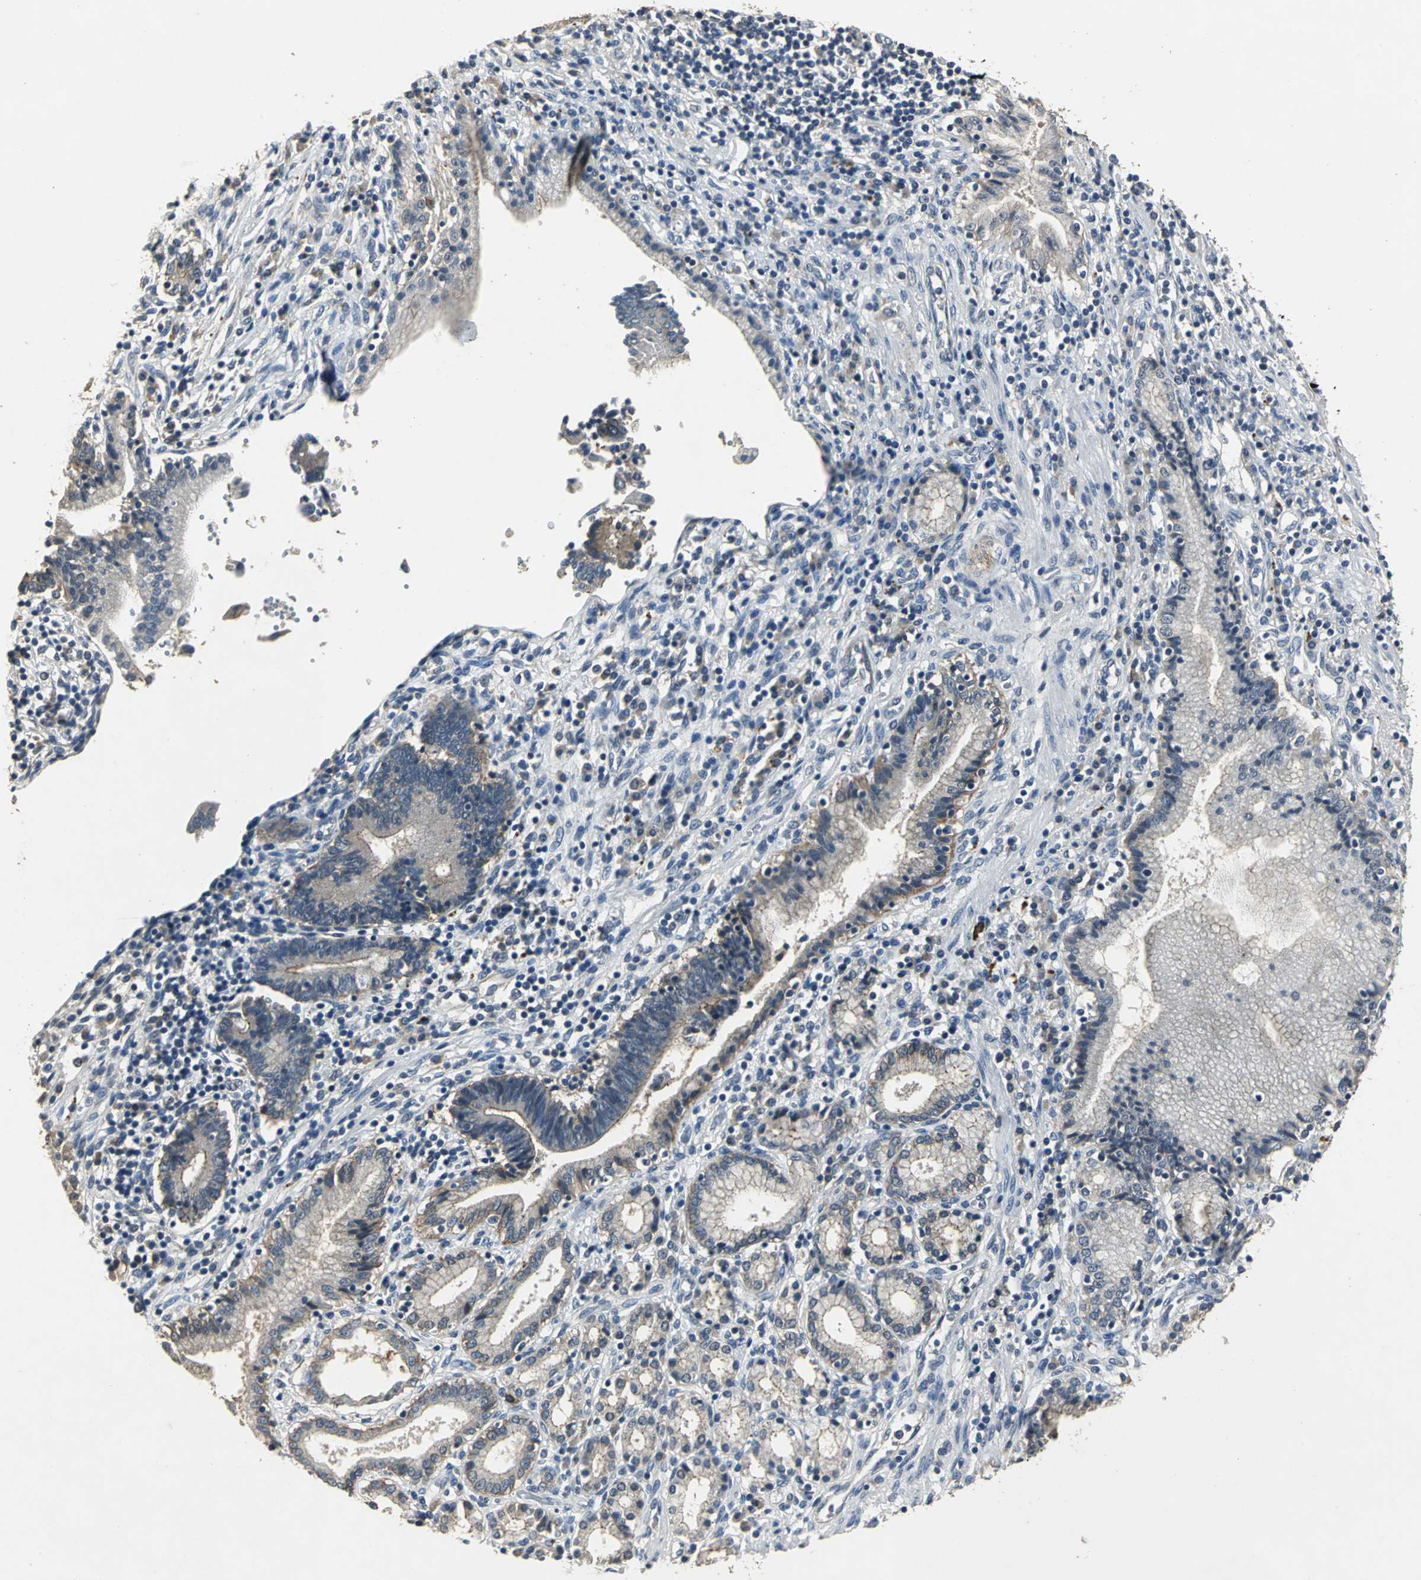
{"staining": {"intensity": "weak", "quantity": ">75%", "location": "cytoplasmic/membranous"}, "tissue": "pancreatic cancer", "cell_type": "Tumor cells", "image_type": "cancer", "snomed": [{"axis": "morphology", "description": "Adenocarcinoma, NOS"}, {"axis": "topography", "description": "Pancreas"}], "caption": "A brown stain shows weak cytoplasmic/membranous expression of a protein in pancreatic adenocarcinoma tumor cells.", "gene": "OCLN", "patient": {"sex": "female", "age": 48}}